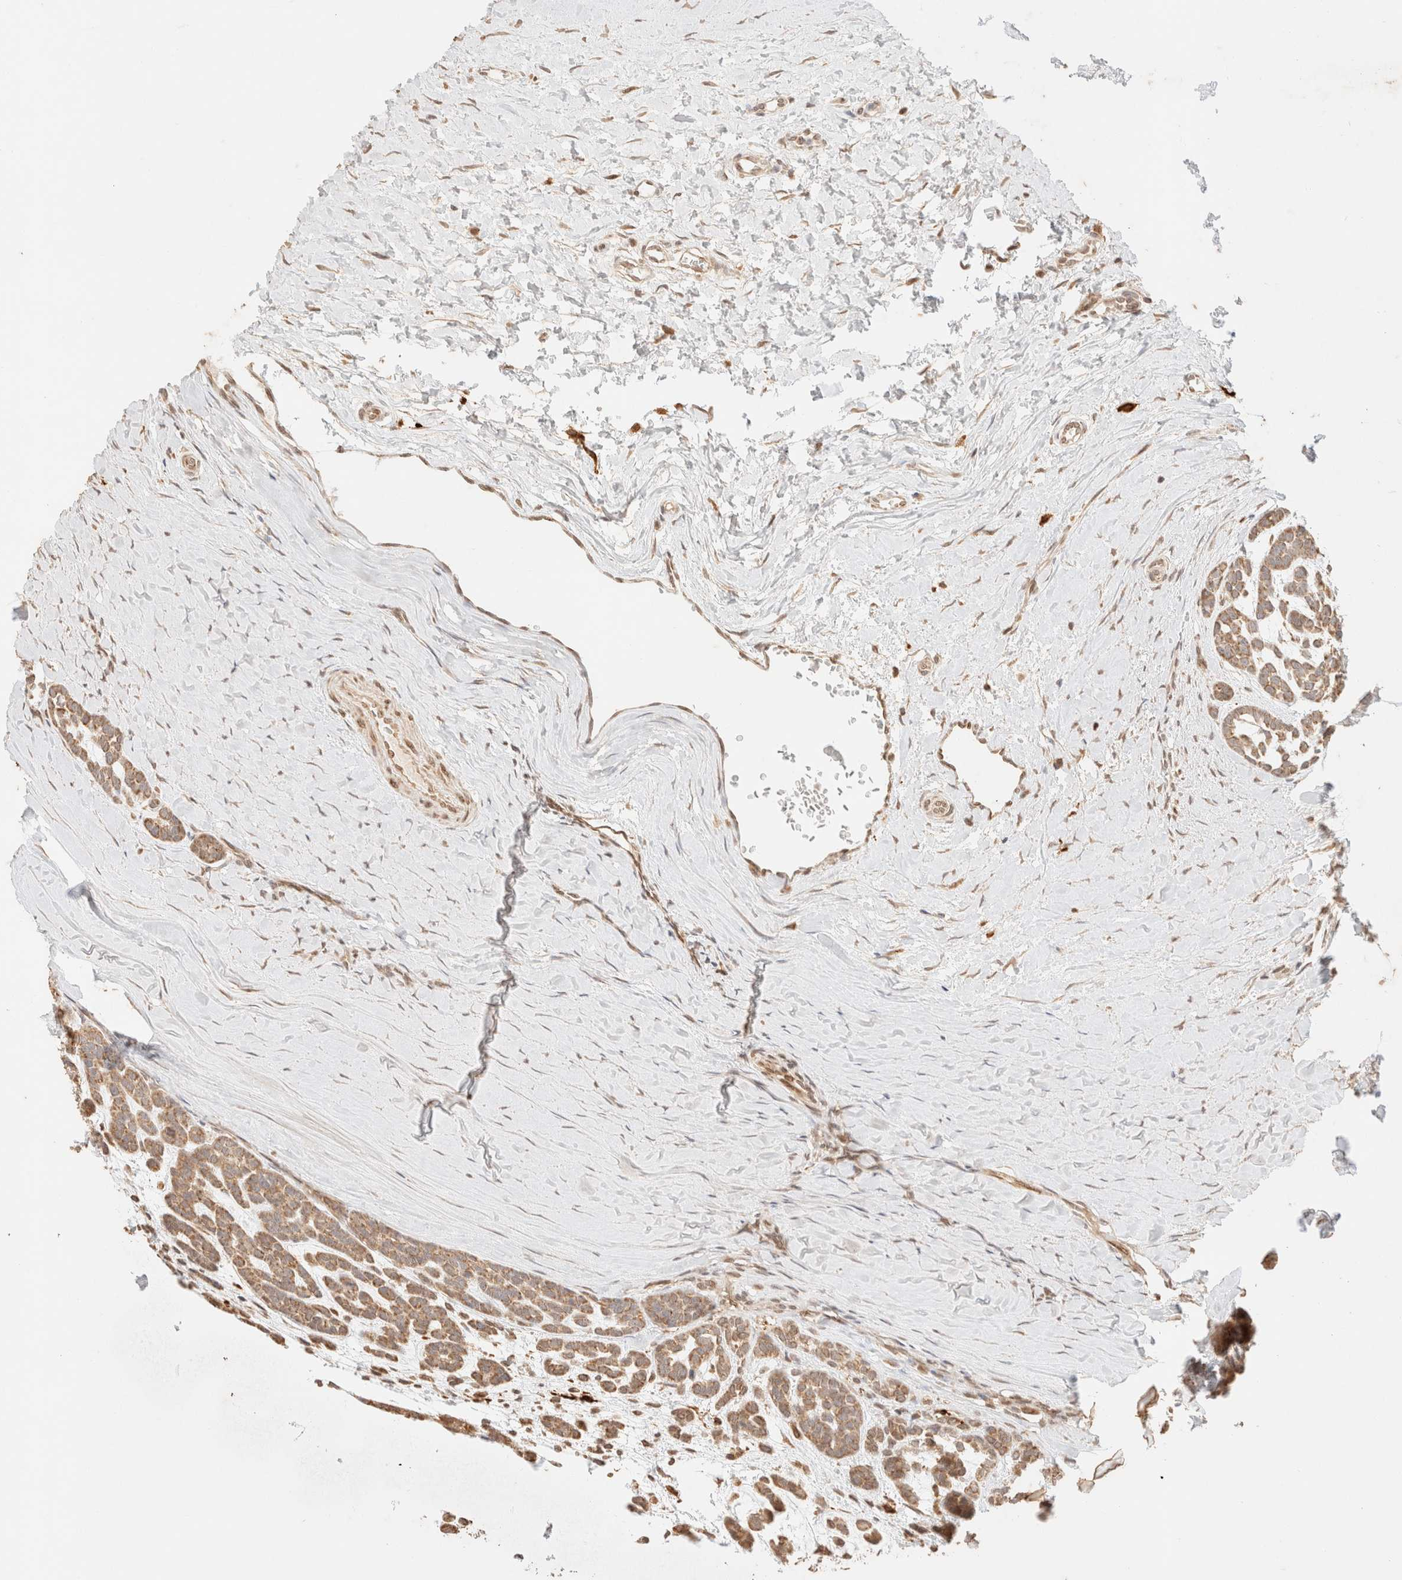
{"staining": {"intensity": "moderate", "quantity": ">75%", "location": "cytoplasmic/membranous"}, "tissue": "head and neck cancer", "cell_type": "Tumor cells", "image_type": "cancer", "snomed": [{"axis": "morphology", "description": "Adenocarcinoma, NOS"}, {"axis": "morphology", "description": "Adenoma, NOS"}, {"axis": "topography", "description": "Head-Neck"}], "caption": "DAB immunohistochemical staining of human head and neck adenoma reveals moderate cytoplasmic/membranous protein positivity in about >75% of tumor cells.", "gene": "TACO1", "patient": {"sex": "female", "age": 55}}